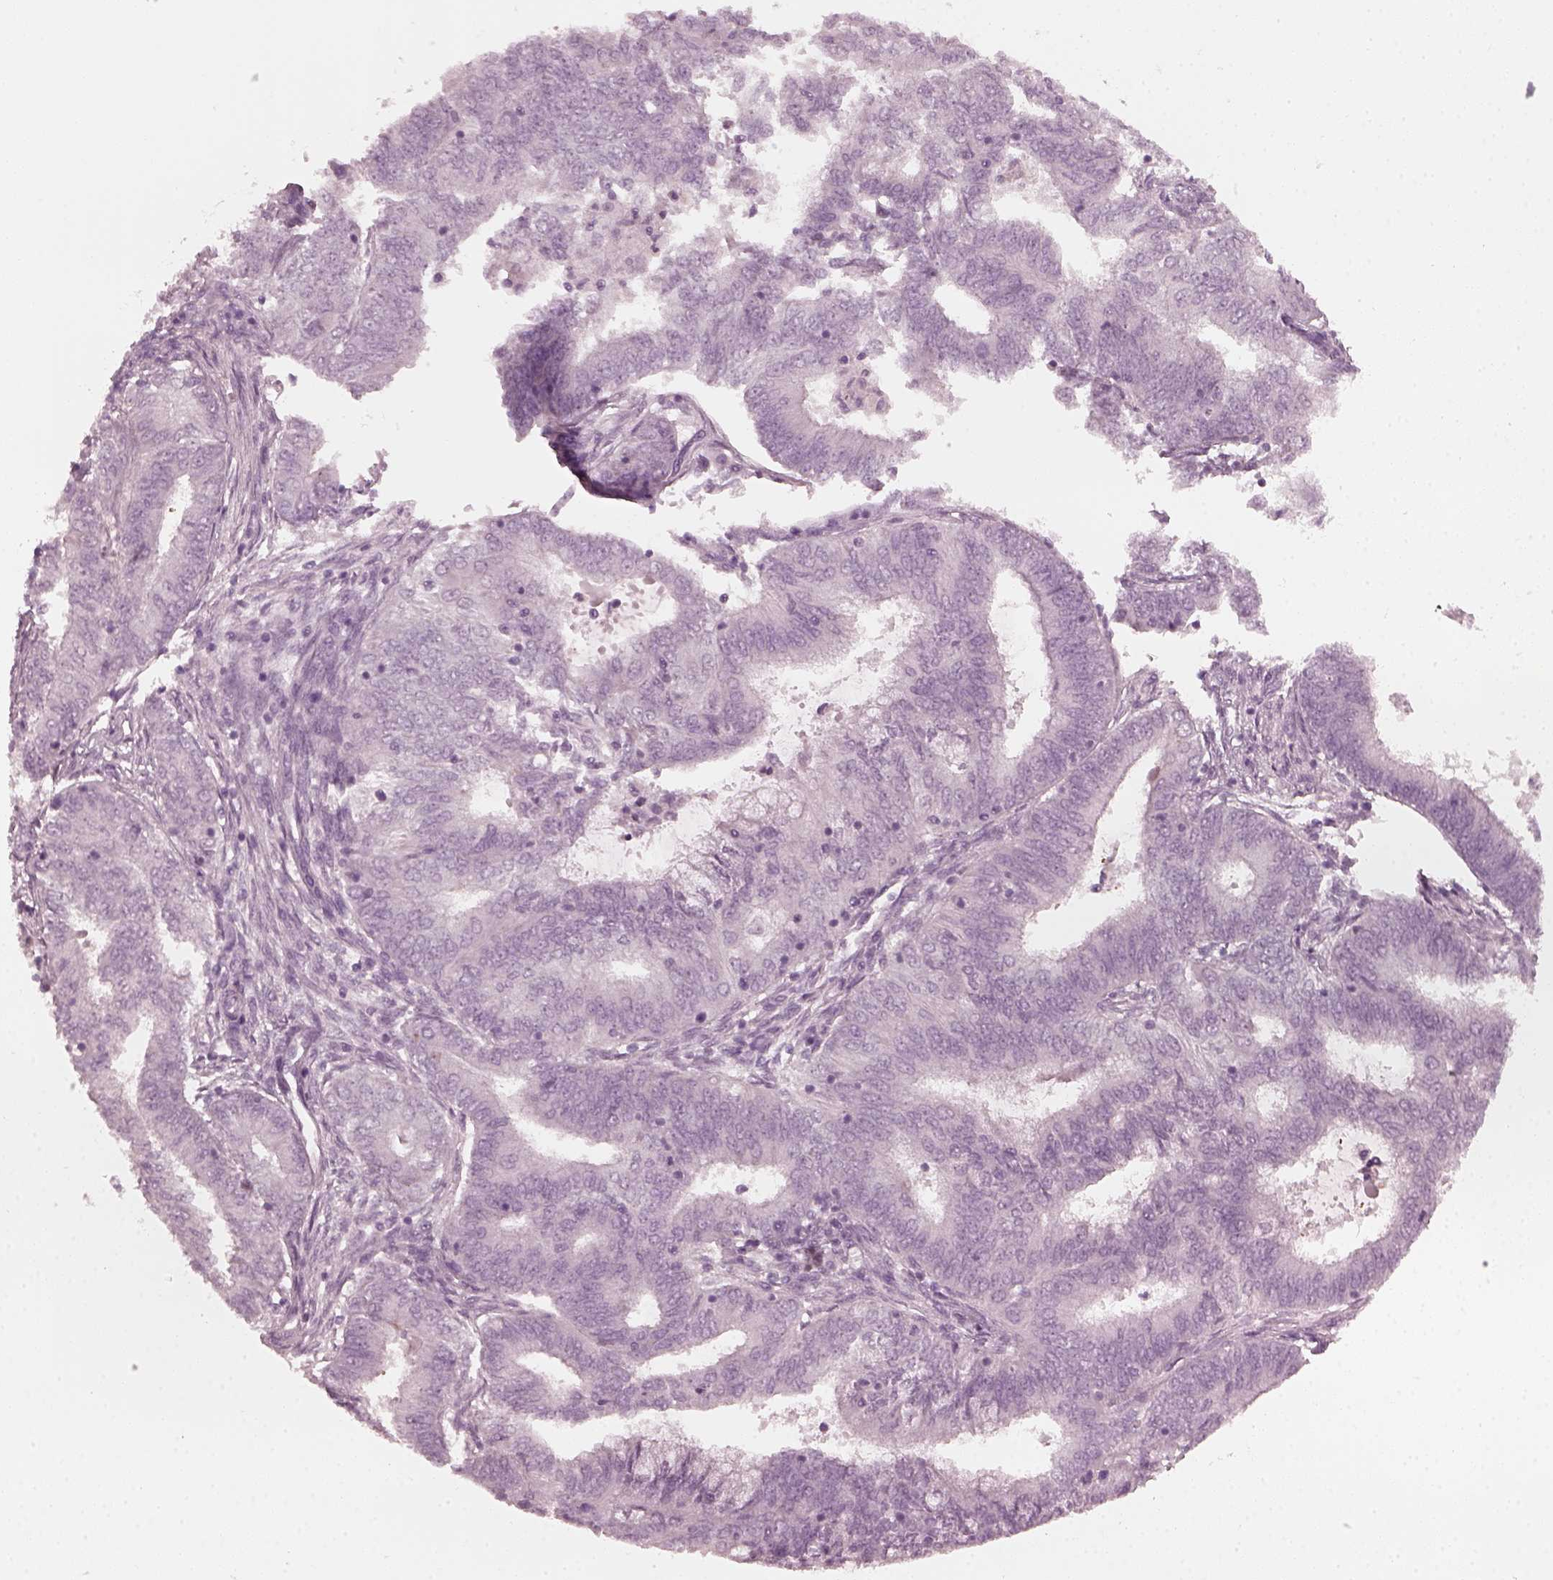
{"staining": {"intensity": "negative", "quantity": "none", "location": "none"}, "tissue": "endometrial cancer", "cell_type": "Tumor cells", "image_type": "cancer", "snomed": [{"axis": "morphology", "description": "Adenocarcinoma, NOS"}, {"axis": "topography", "description": "Endometrium"}], "caption": "Tumor cells are negative for brown protein staining in endometrial cancer.", "gene": "CCDC170", "patient": {"sex": "female", "age": 62}}